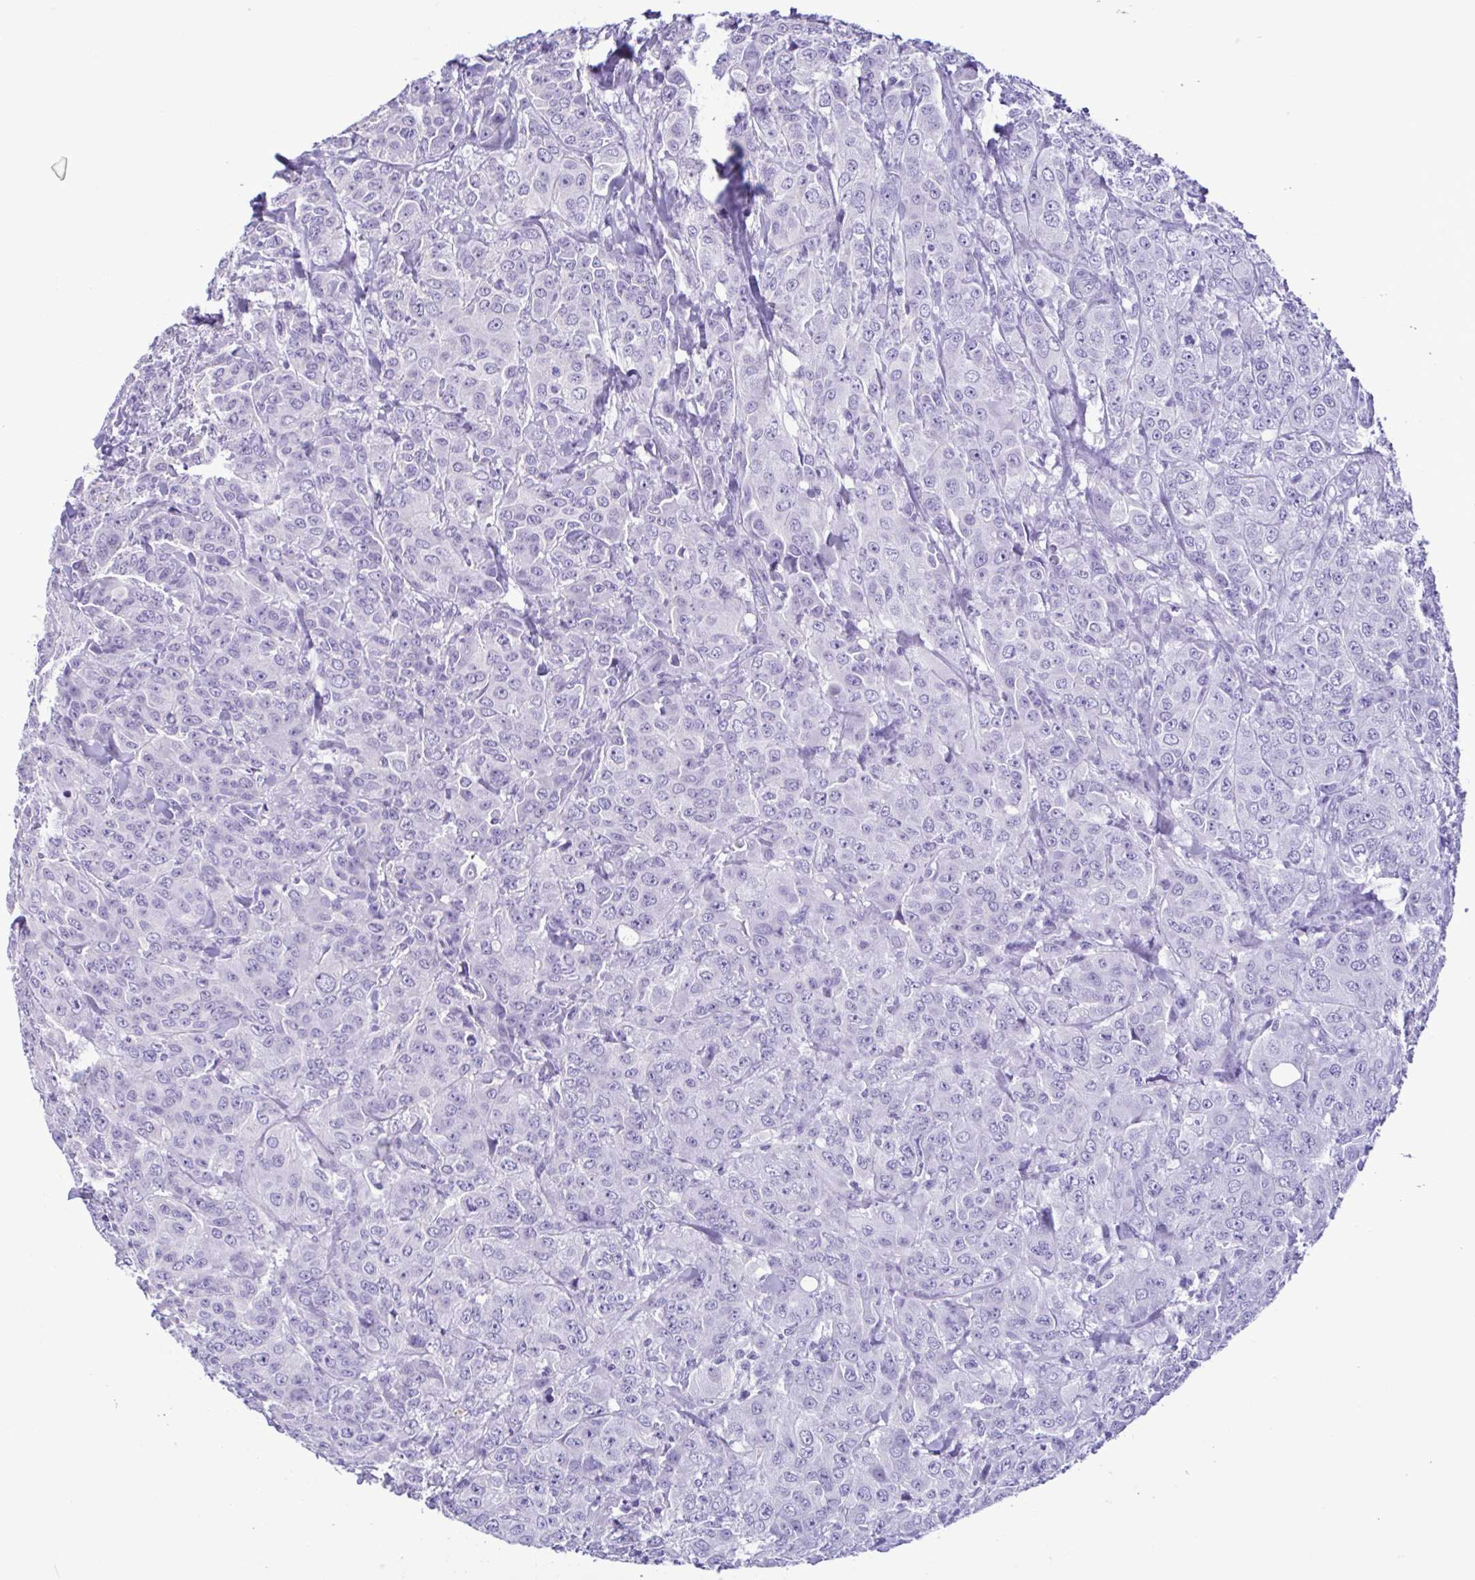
{"staining": {"intensity": "negative", "quantity": "none", "location": "none"}, "tissue": "breast cancer", "cell_type": "Tumor cells", "image_type": "cancer", "snomed": [{"axis": "morphology", "description": "Normal tissue, NOS"}, {"axis": "morphology", "description": "Duct carcinoma"}, {"axis": "topography", "description": "Breast"}], "caption": "The IHC micrograph has no significant expression in tumor cells of breast invasive ductal carcinoma tissue. (DAB (3,3'-diaminobenzidine) immunohistochemistry with hematoxylin counter stain).", "gene": "CBY2", "patient": {"sex": "female", "age": 43}}